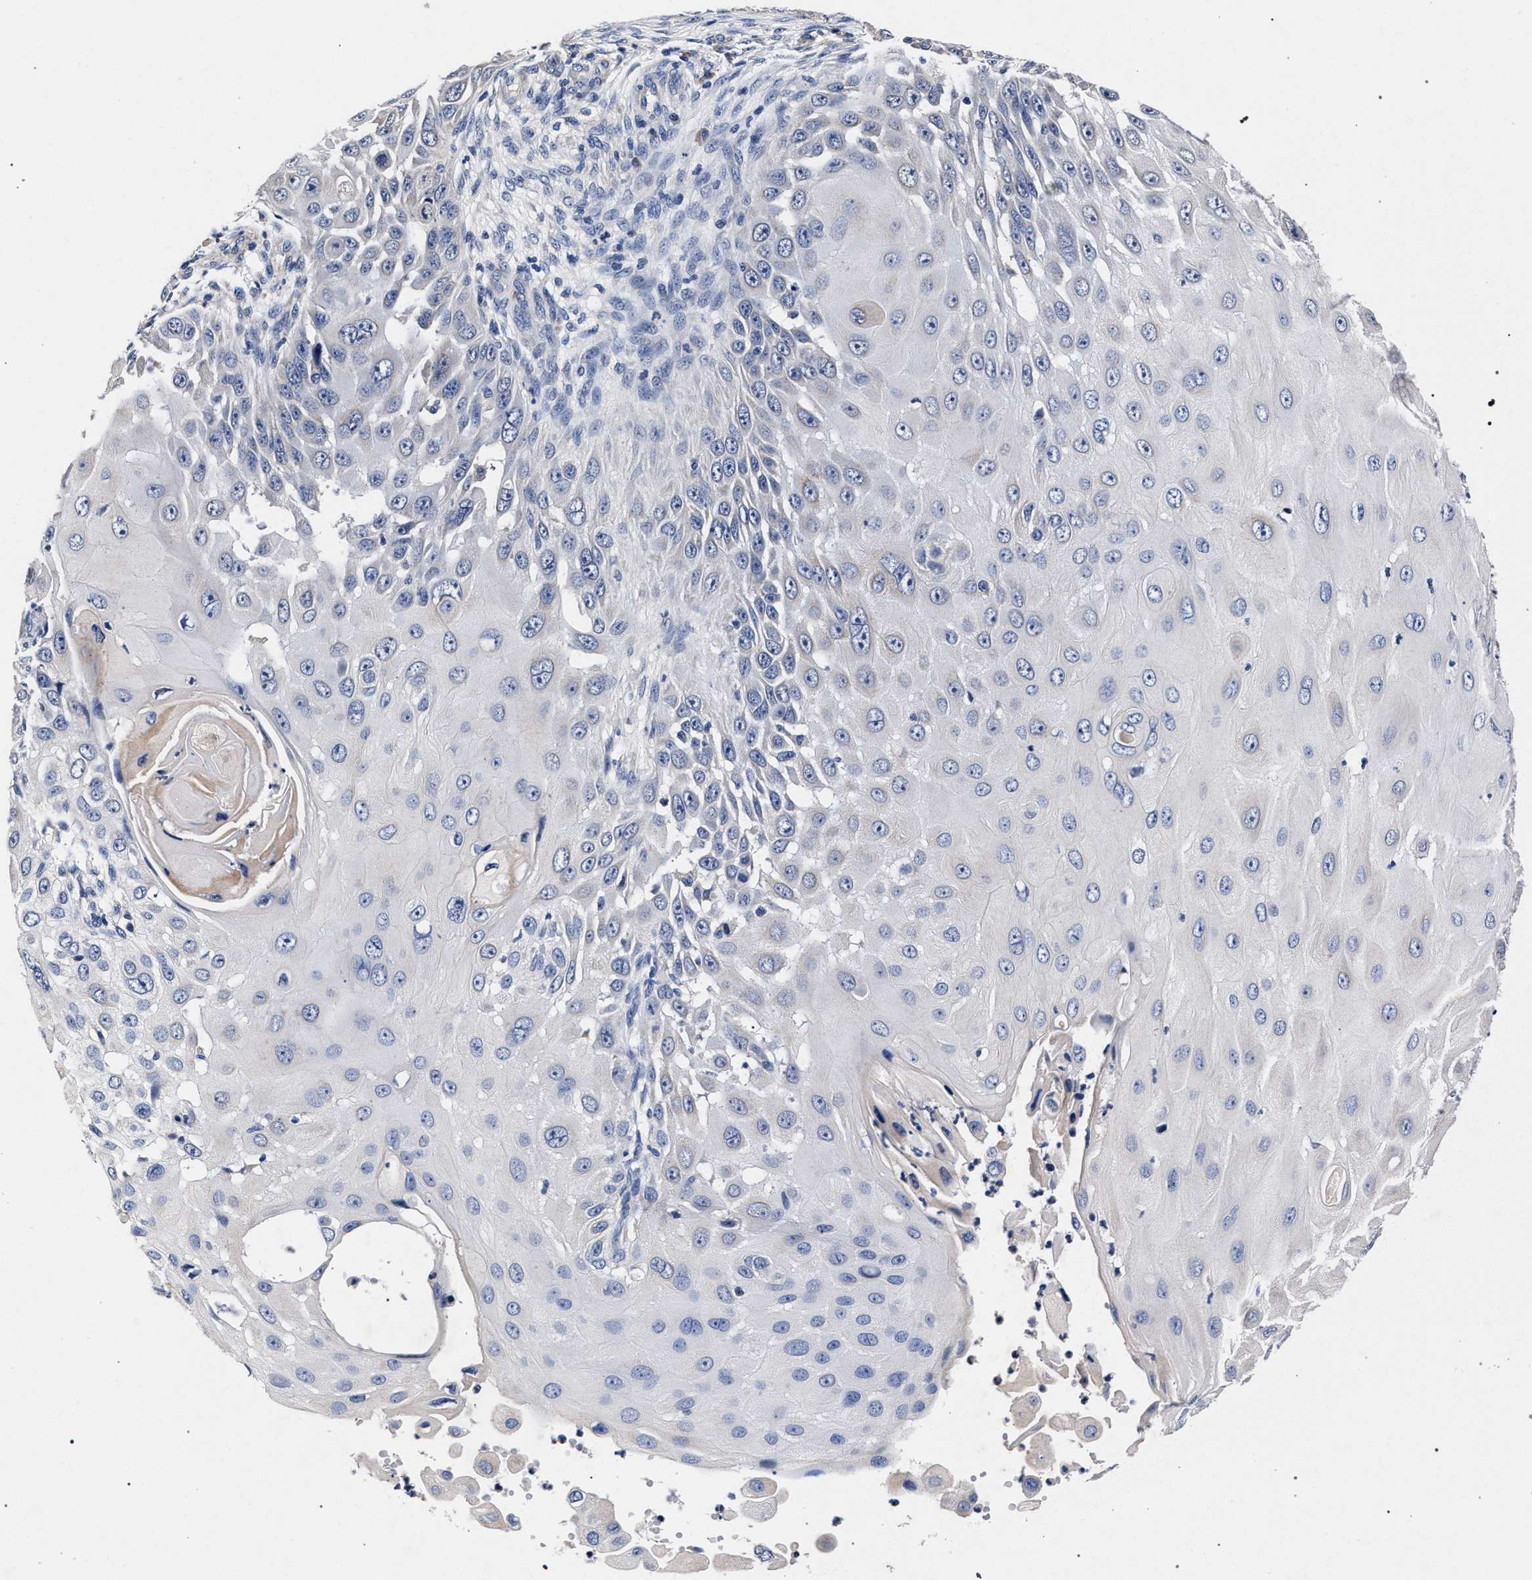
{"staining": {"intensity": "negative", "quantity": "none", "location": "none"}, "tissue": "skin cancer", "cell_type": "Tumor cells", "image_type": "cancer", "snomed": [{"axis": "morphology", "description": "Squamous cell carcinoma, NOS"}, {"axis": "topography", "description": "Skin"}], "caption": "Tumor cells are negative for brown protein staining in skin squamous cell carcinoma. (DAB (3,3'-diaminobenzidine) immunohistochemistry (IHC) visualized using brightfield microscopy, high magnification).", "gene": "CFAP95", "patient": {"sex": "female", "age": 44}}